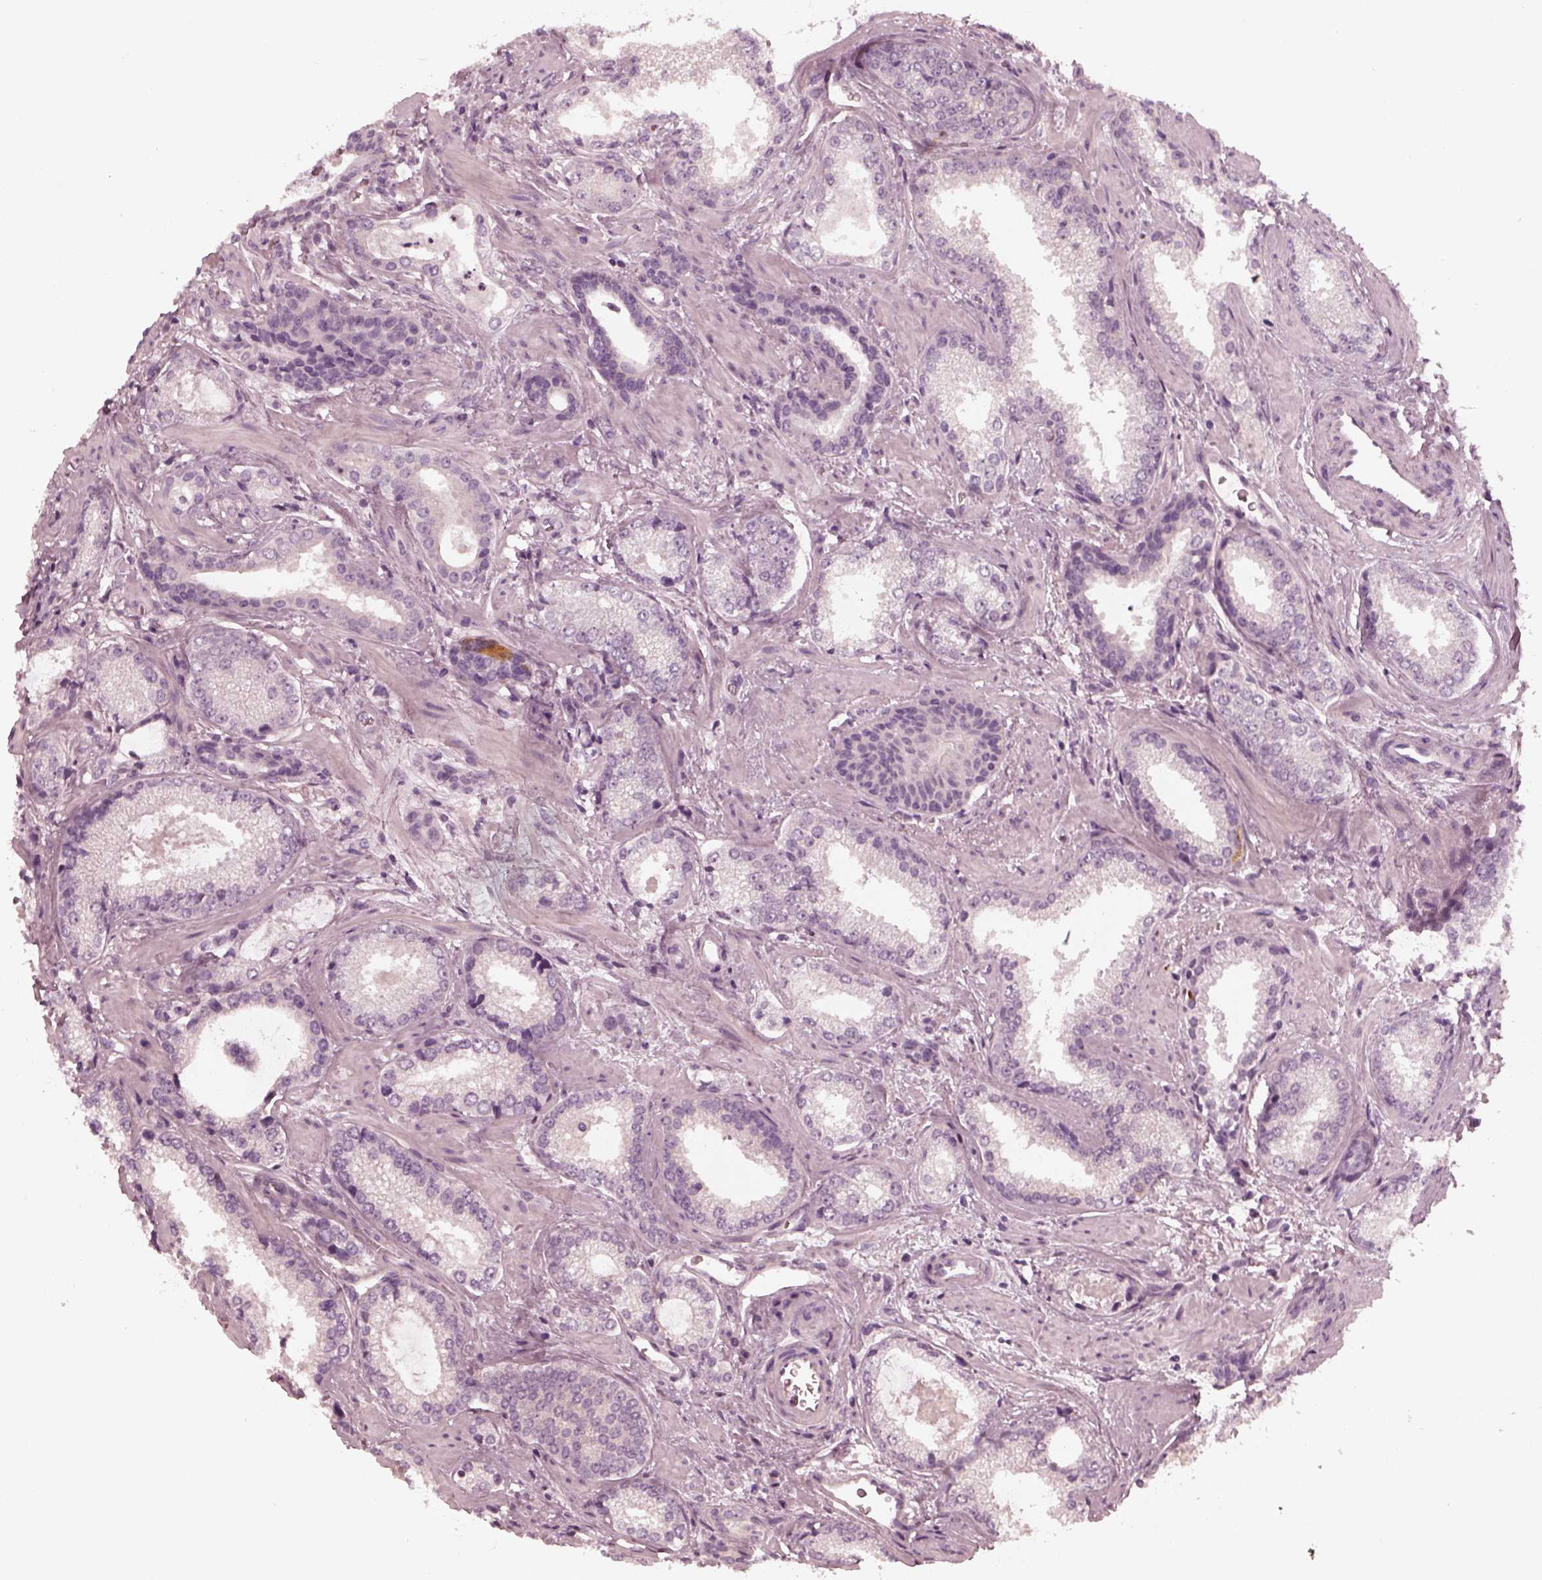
{"staining": {"intensity": "negative", "quantity": "none", "location": "none"}, "tissue": "prostate cancer", "cell_type": "Tumor cells", "image_type": "cancer", "snomed": [{"axis": "morphology", "description": "Adenocarcinoma, Low grade"}, {"axis": "topography", "description": "Prostate"}], "caption": "This is an immunohistochemistry (IHC) photomicrograph of human low-grade adenocarcinoma (prostate). There is no staining in tumor cells.", "gene": "CHIT1", "patient": {"sex": "male", "age": 56}}